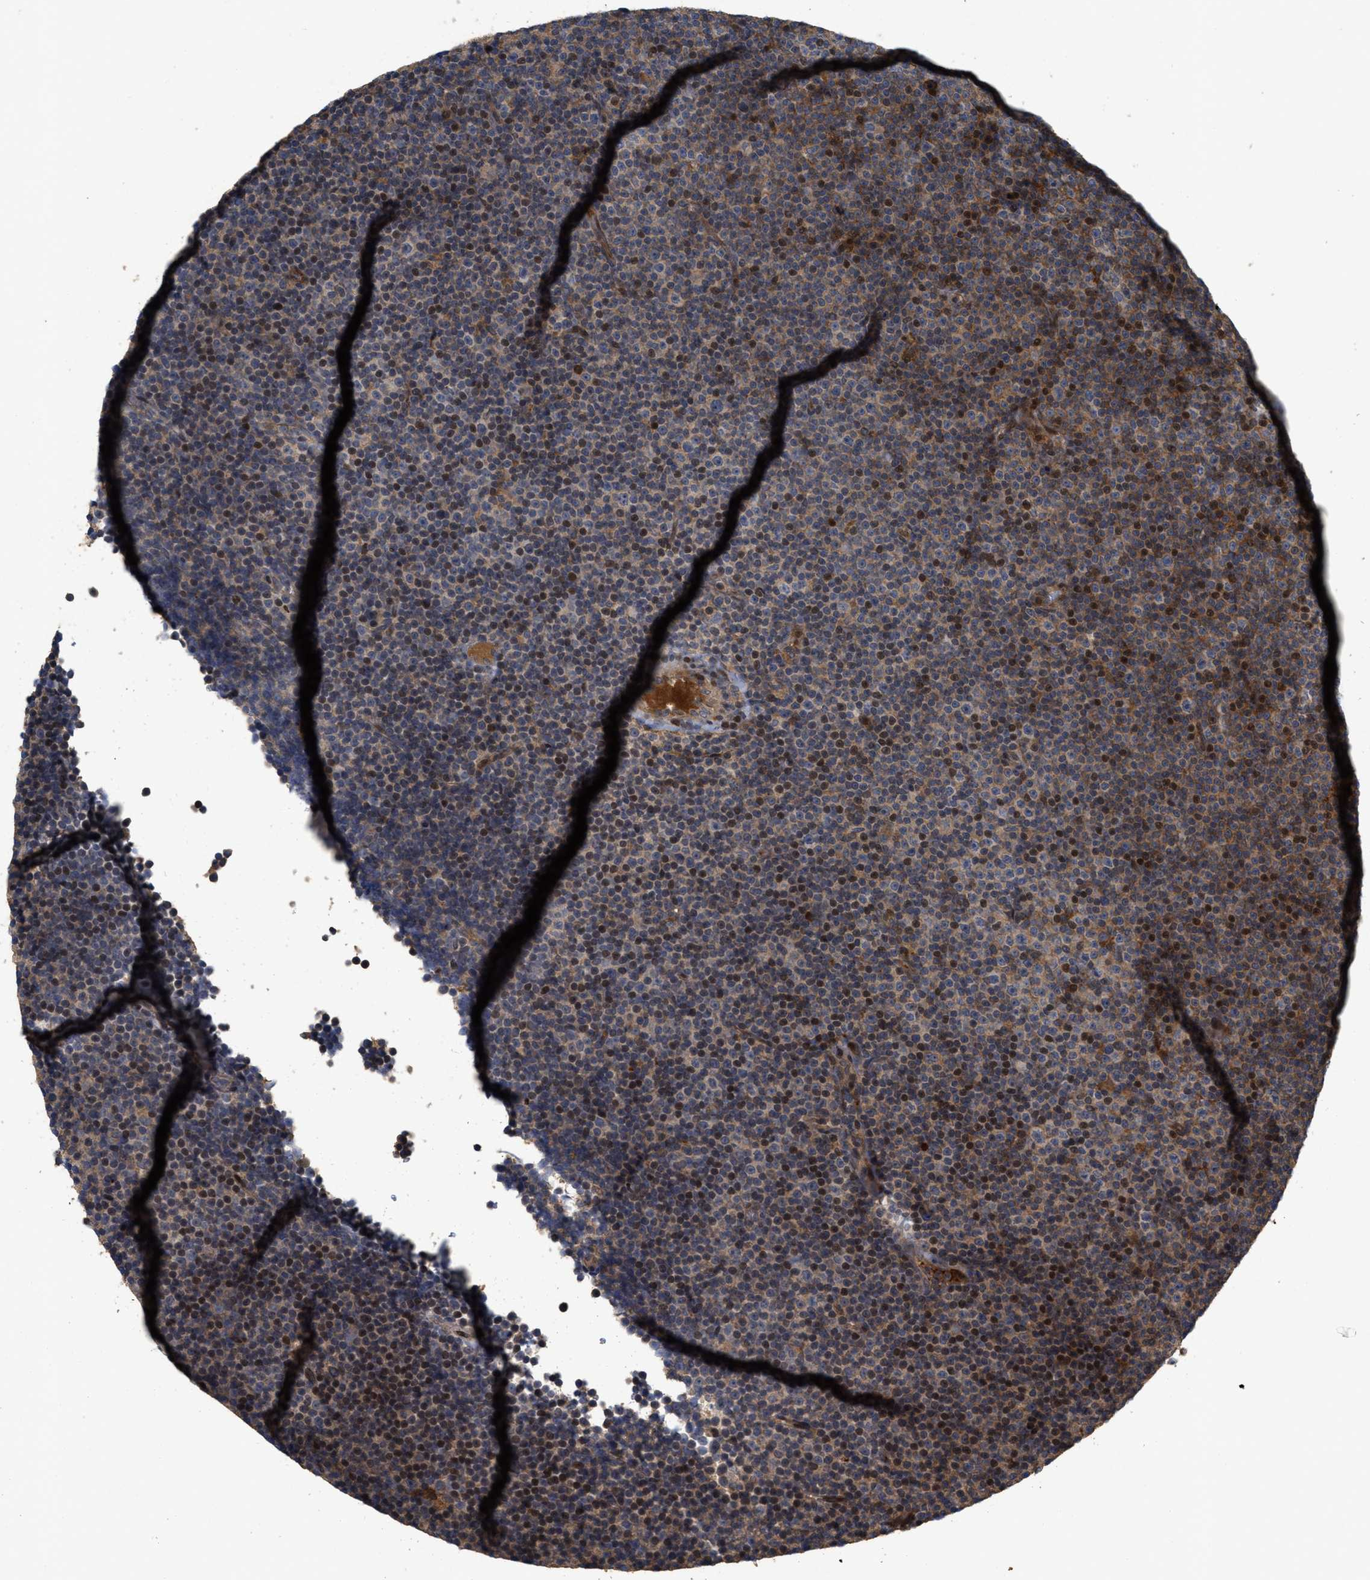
{"staining": {"intensity": "strong", "quantity": ">75%", "location": "cytoplasmic/membranous,nuclear"}, "tissue": "lymphoma", "cell_type": "Tumor cells", "image_type": "cancer", "snomed": [{"axis": "morphology", "description": "Malignant lymphoma, non-Hodgkin's type, Low grade"}, {"axis": "topography", "description": "Lymph node"}], "caption": "Immunohistochemistry (IHC) histopathology image of lymphoma stained for a protein (brown), which exhibits high levels of strong cytoplasmic/membranous and nuclear staining in about >75% of tumor cells.", "gene": "CBR3", "patient": {"sex": "female", "age": 67}}